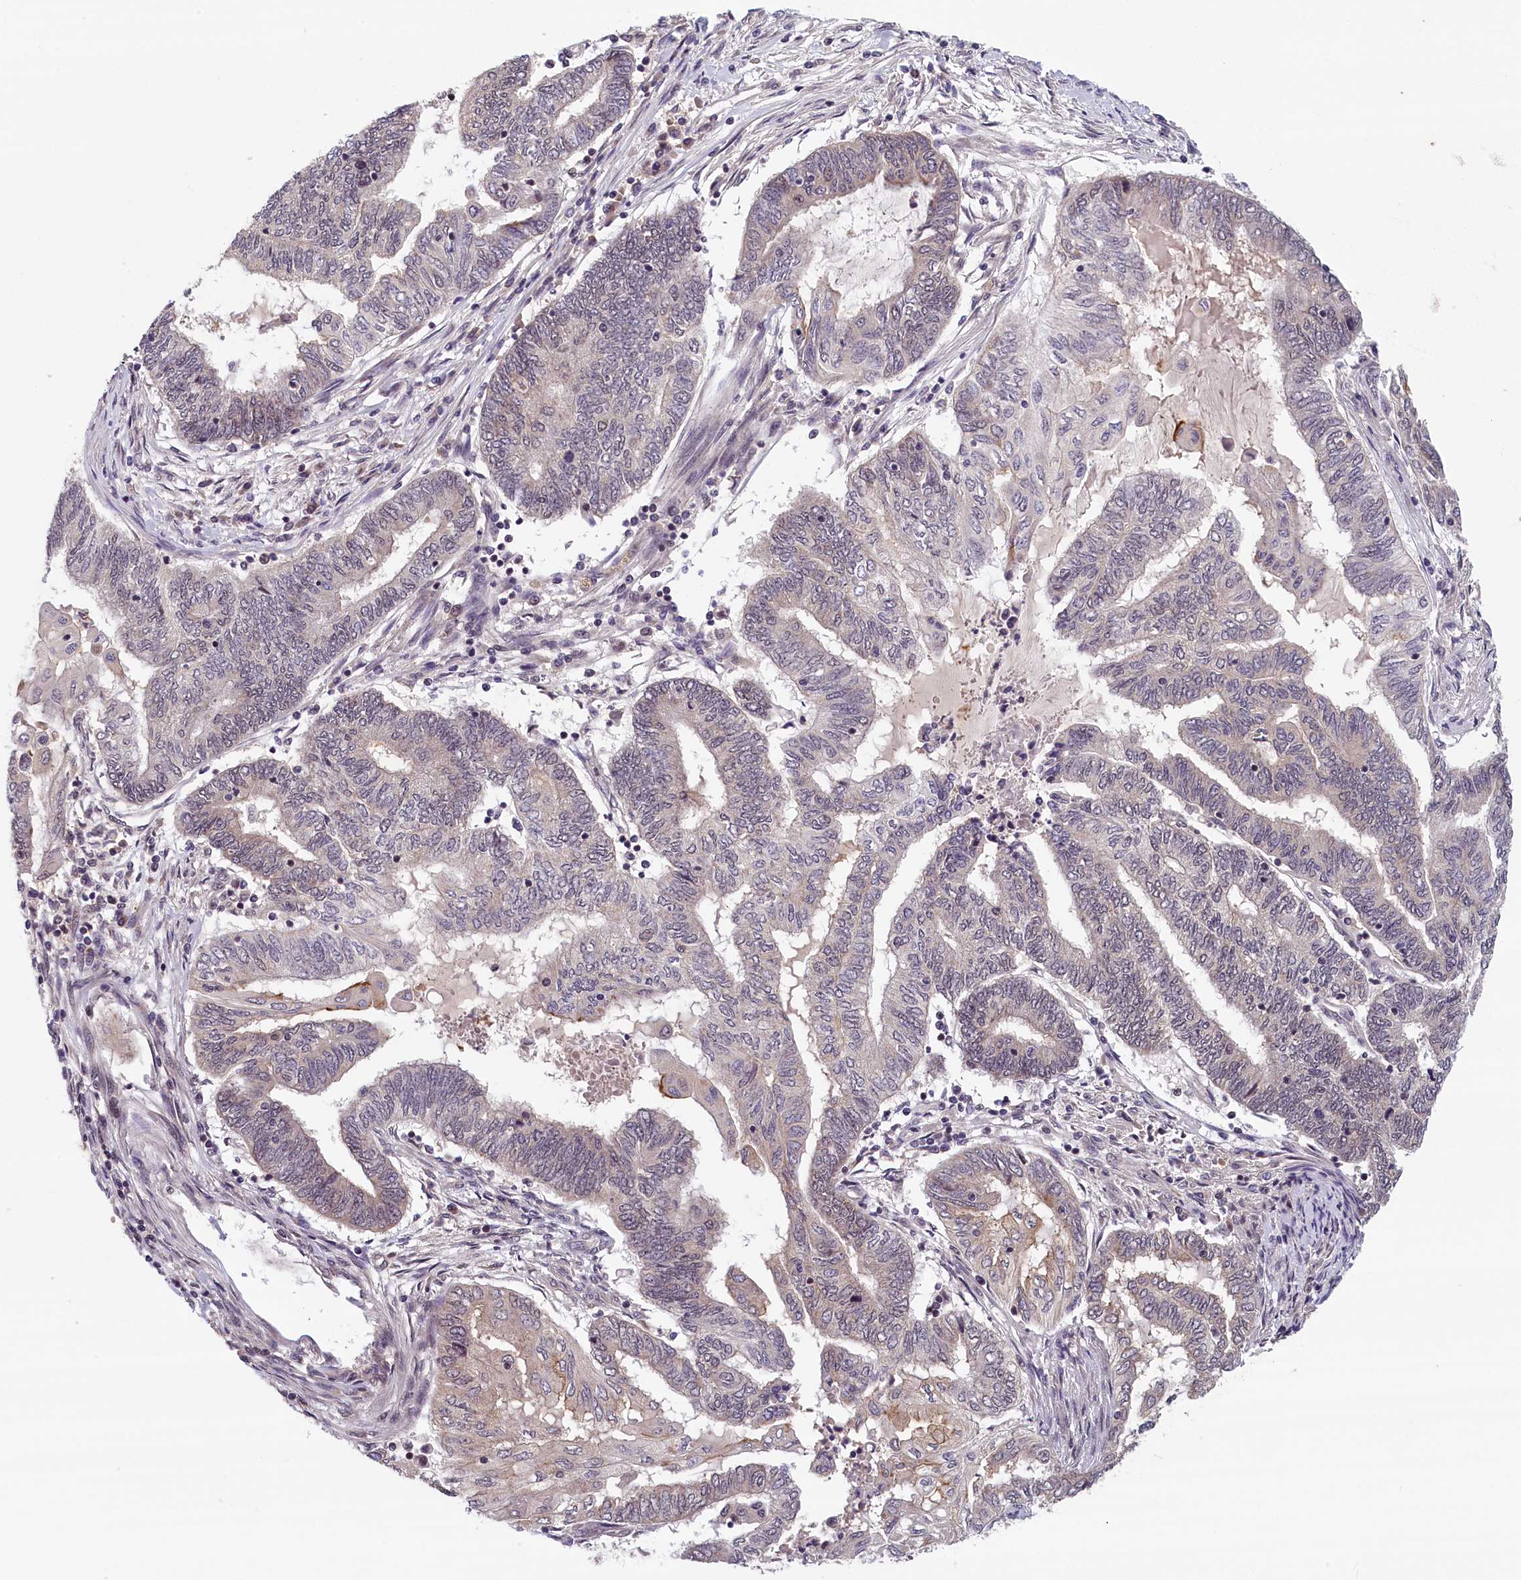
{"staining": {"intensity": "weak", "quantity": "<25%", "location": "cytoplasmic/membranous,nuclear"}, "tissue": "endometrial cancer", "cell_type": "Tumor cells", "image_type": "cancer", "snomed": [{"axis": "morphology", "description": "Adenocarcinoma, NOS"}, {"axis": "topography", "description": "Uterus"}, {"axis": "topography", "description": "Endometrium"}], "caption": "Human endometrial cancer stained for a protein using immunohistochemistry (IHC) shows no staining in tumor cells.", "gene": "KCNK6", "patient": {"sex": "female", "age": 70}}